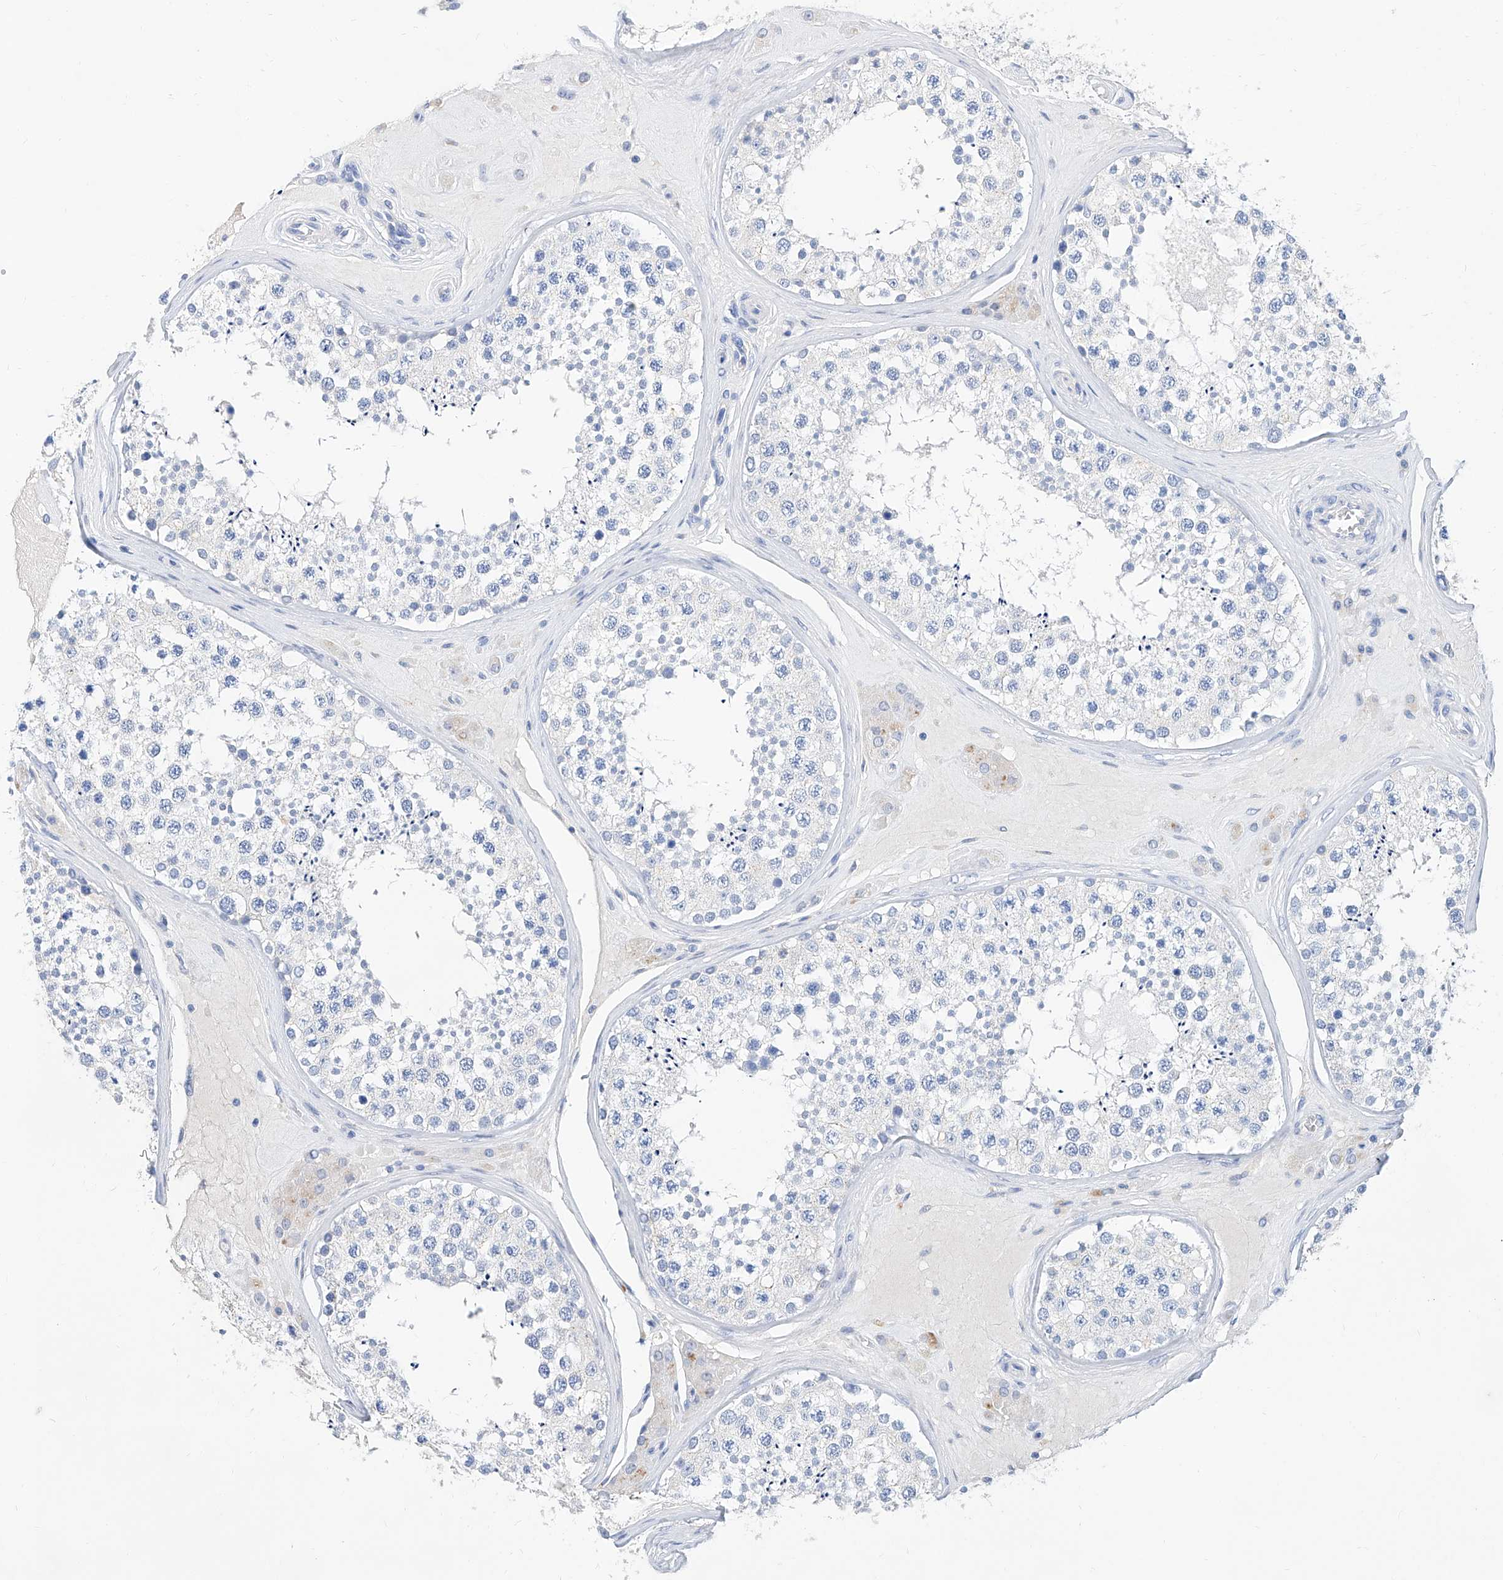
{"staining": {"intensity": "negative", "quantity": "none", "location": "none"}, "tissue": "testis", "cell_type": "Cells in seminiferous ducts", "image_type": "normal", "snomed": [{"axis": "morphology", "description": "Normal tissue, NOS"}, {"axis": "topography", "description": "Testis"}], "caption": "Immunohistochemistry photomicrograph of unremarkable testis: human testis stained with DAB (3,3'-diaminobenzidine) shows no significant protein staining in cells in seminiferous ducts.", "gene": "SLC25A29", "patient": {"sex": "male", "age": 46}}